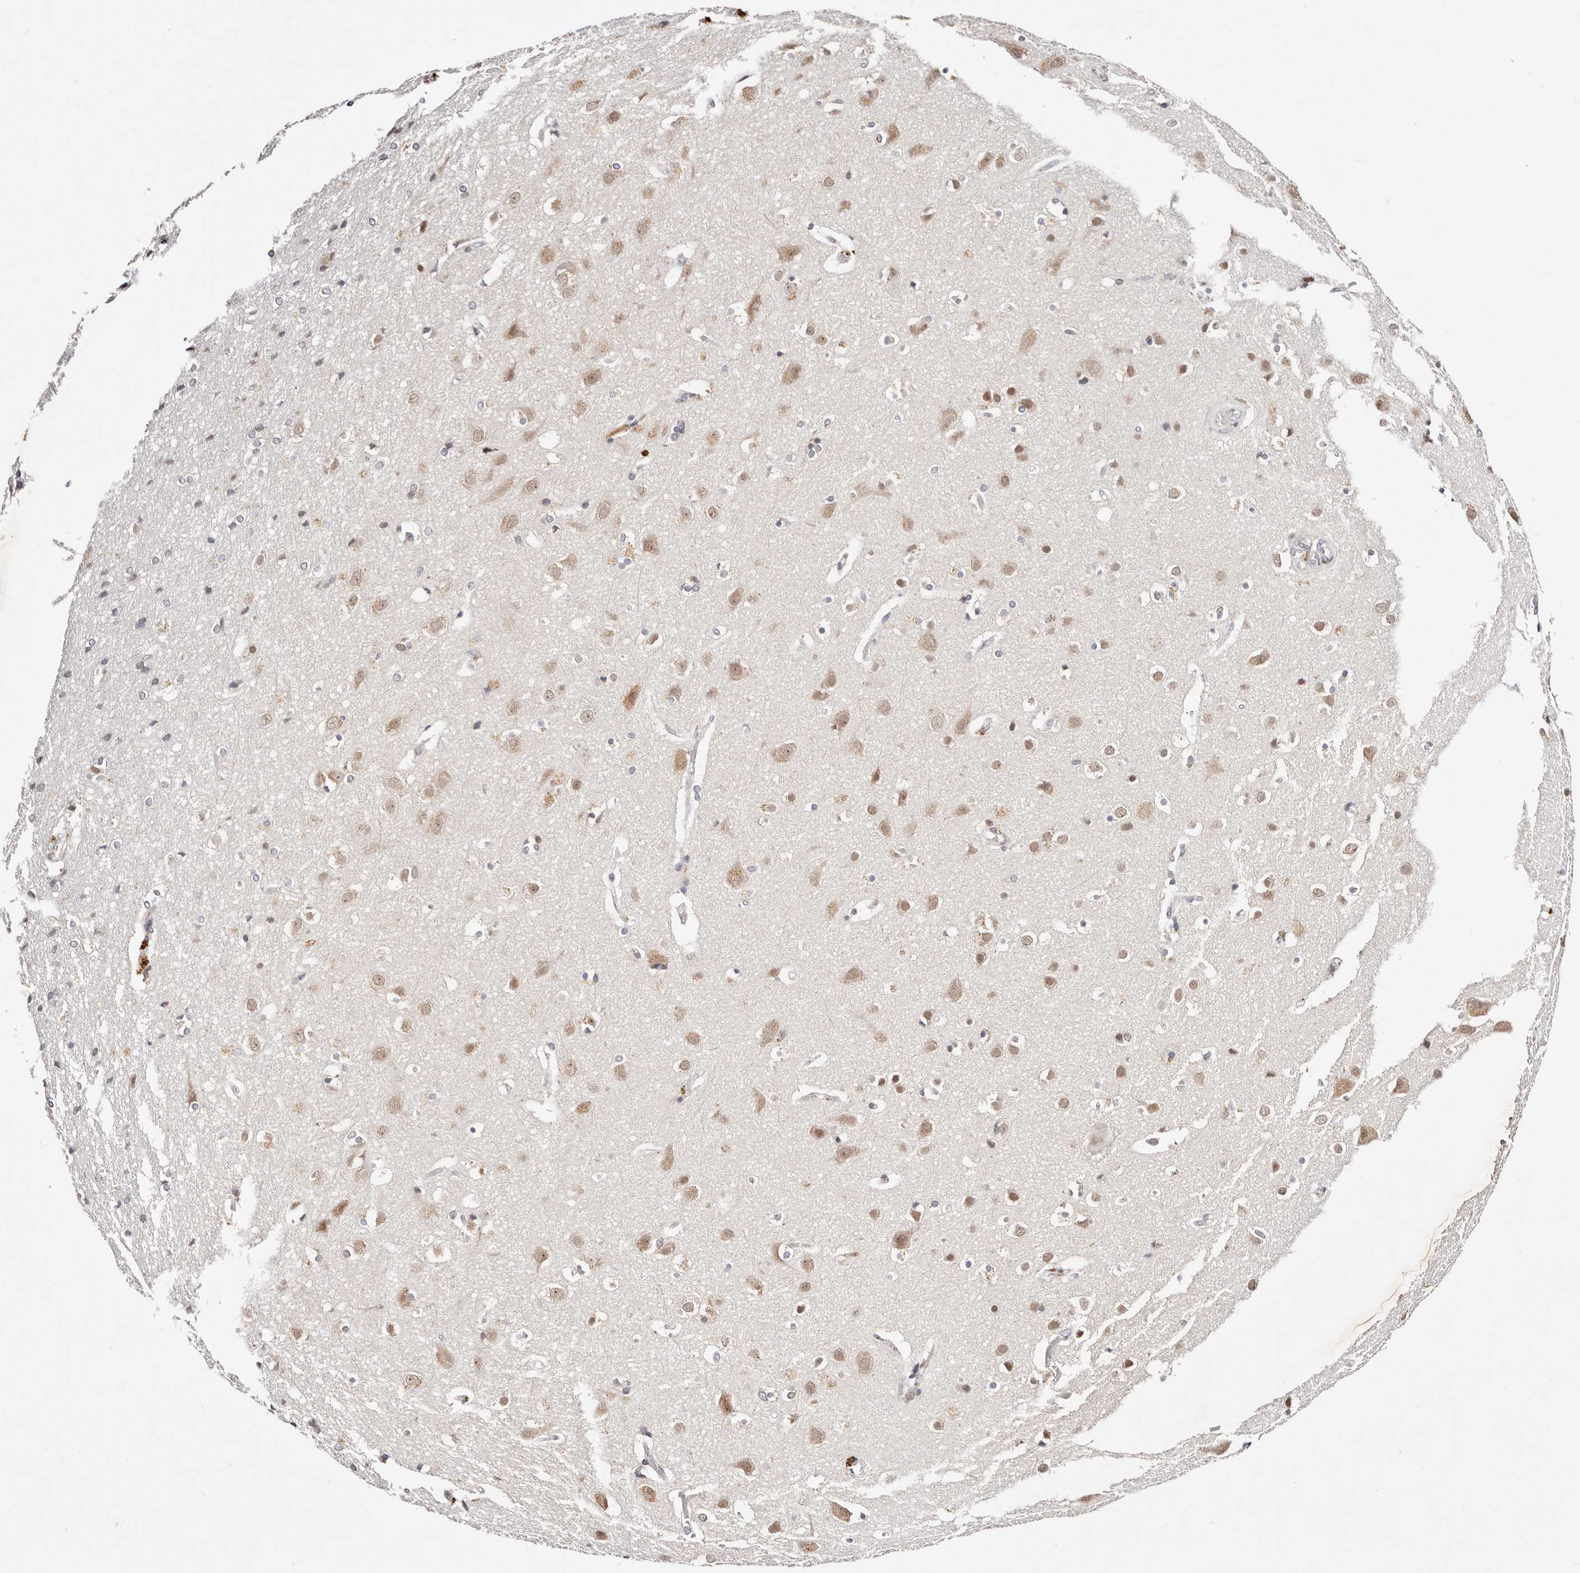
{"staining": {"intensity": "negative", "quantity": "none", "location": "none"}, "tissue": "cerebral cortex", "cell_type": "Endothelial cells", "image_type": "normal", "snomed": [{"axis": "morphology", "description": "Normal tissue, NOS"}, {"axis": "topography", "description": "Cerebral cortex"}], "caption": "High power microscopy micrograph of an immunohistochemistry (IHC) histopathology image of benign cerebral cortex, revealing no significant expression in endothelial cells.", "gene": "VIPAS39", "patient": {"sex": "male", "age": 54}}